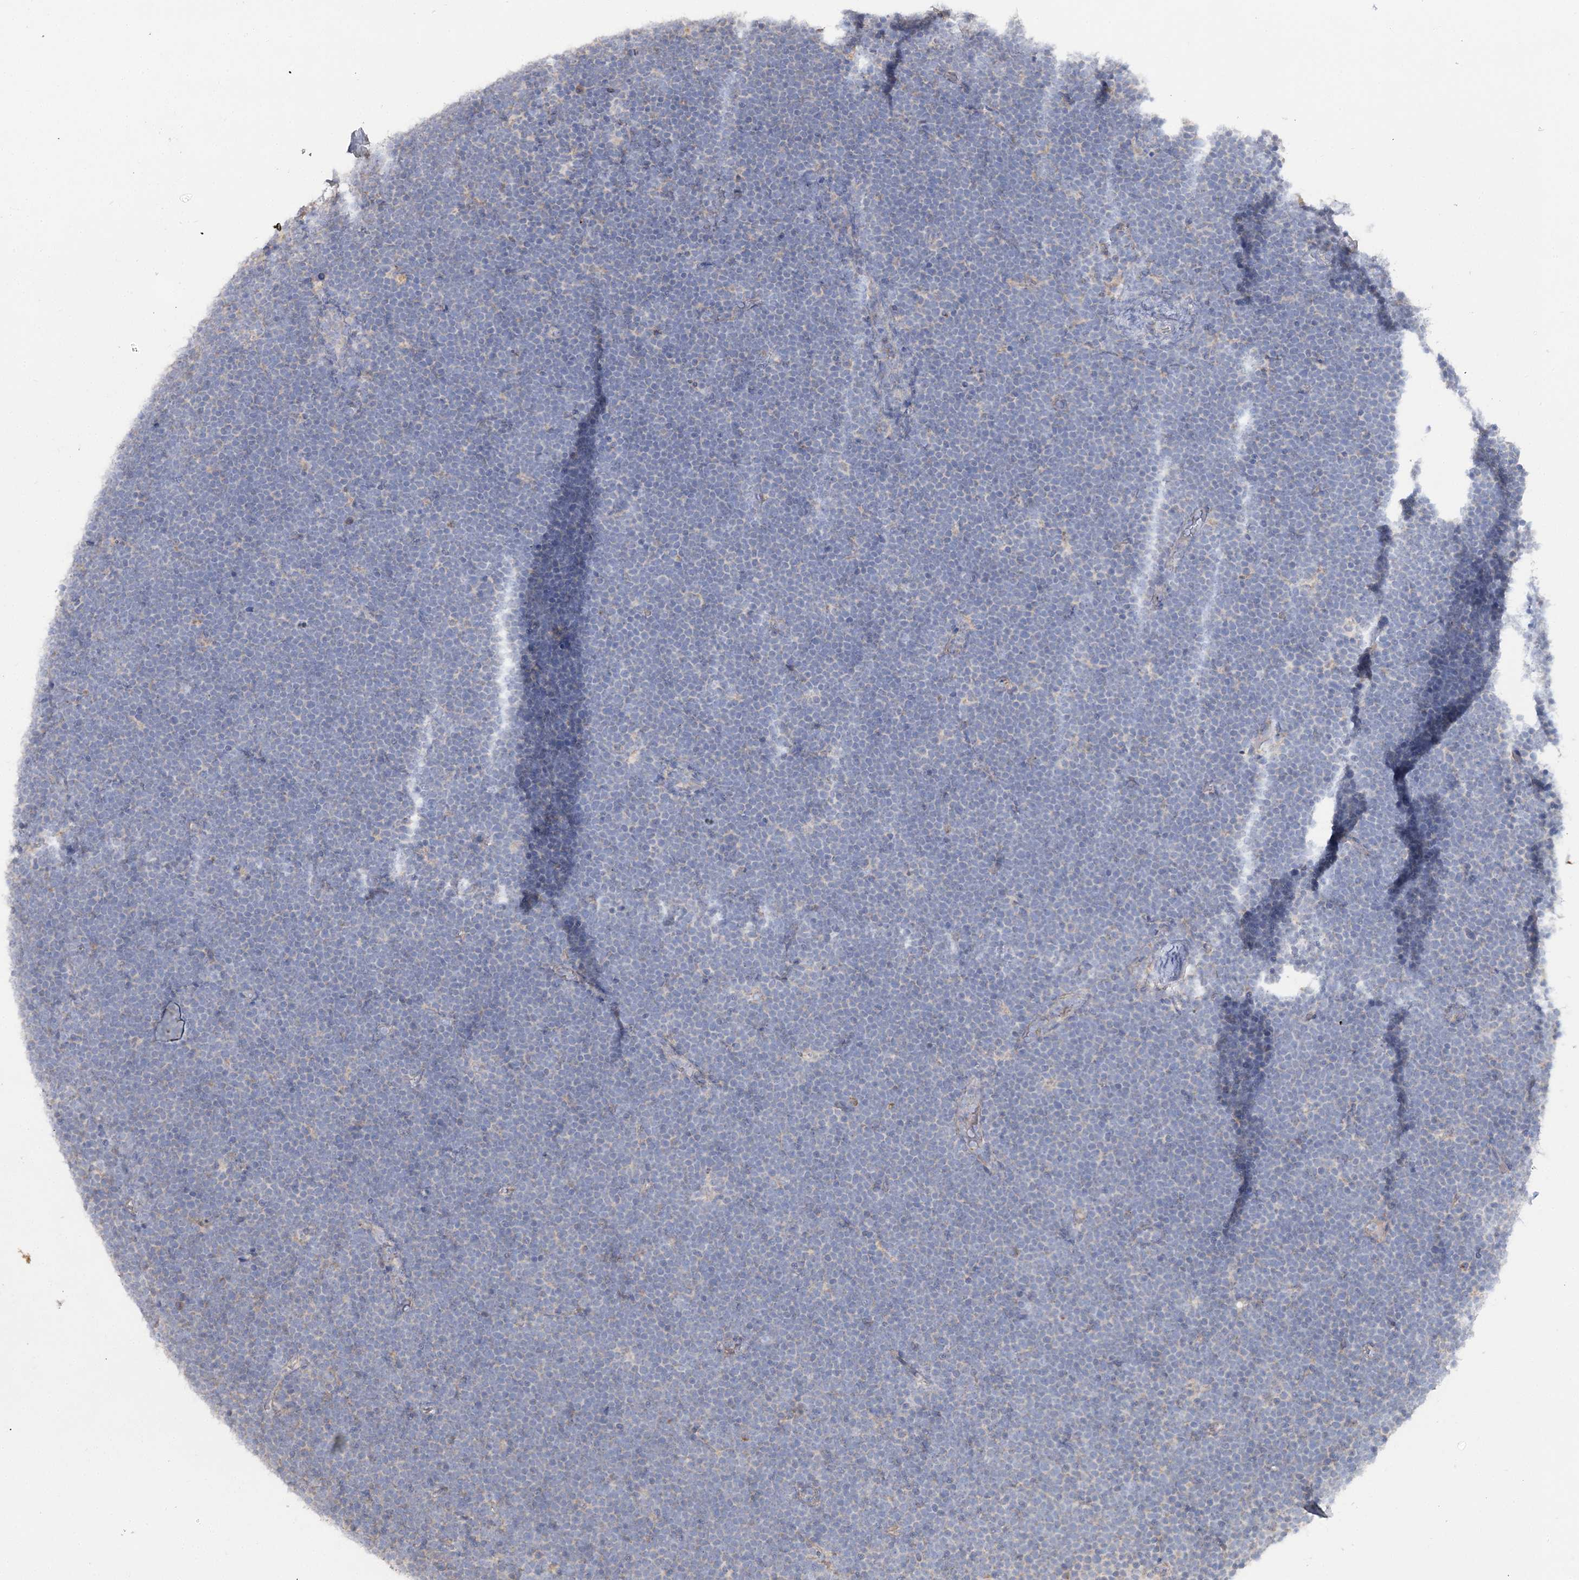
{"staining": {"intensity": "negative", "quantity": "none", "location": "none"}, "tissue": "lymphoma", "cell_type": "Tumor cells", "image_type": "cancer", "snomed": [{"axis": "morphology", "description": "Malignant lymphoma, non-Hodgkin's type, High grade"}, {"axis": "topography", "description": "Lymph node"}], "caption": "Lymphoma was stained to show a protein in brown. There is no significant expression in tumor cells.", "gene": "TMEM187", "patient": {"sex": "male", "age": 13}}